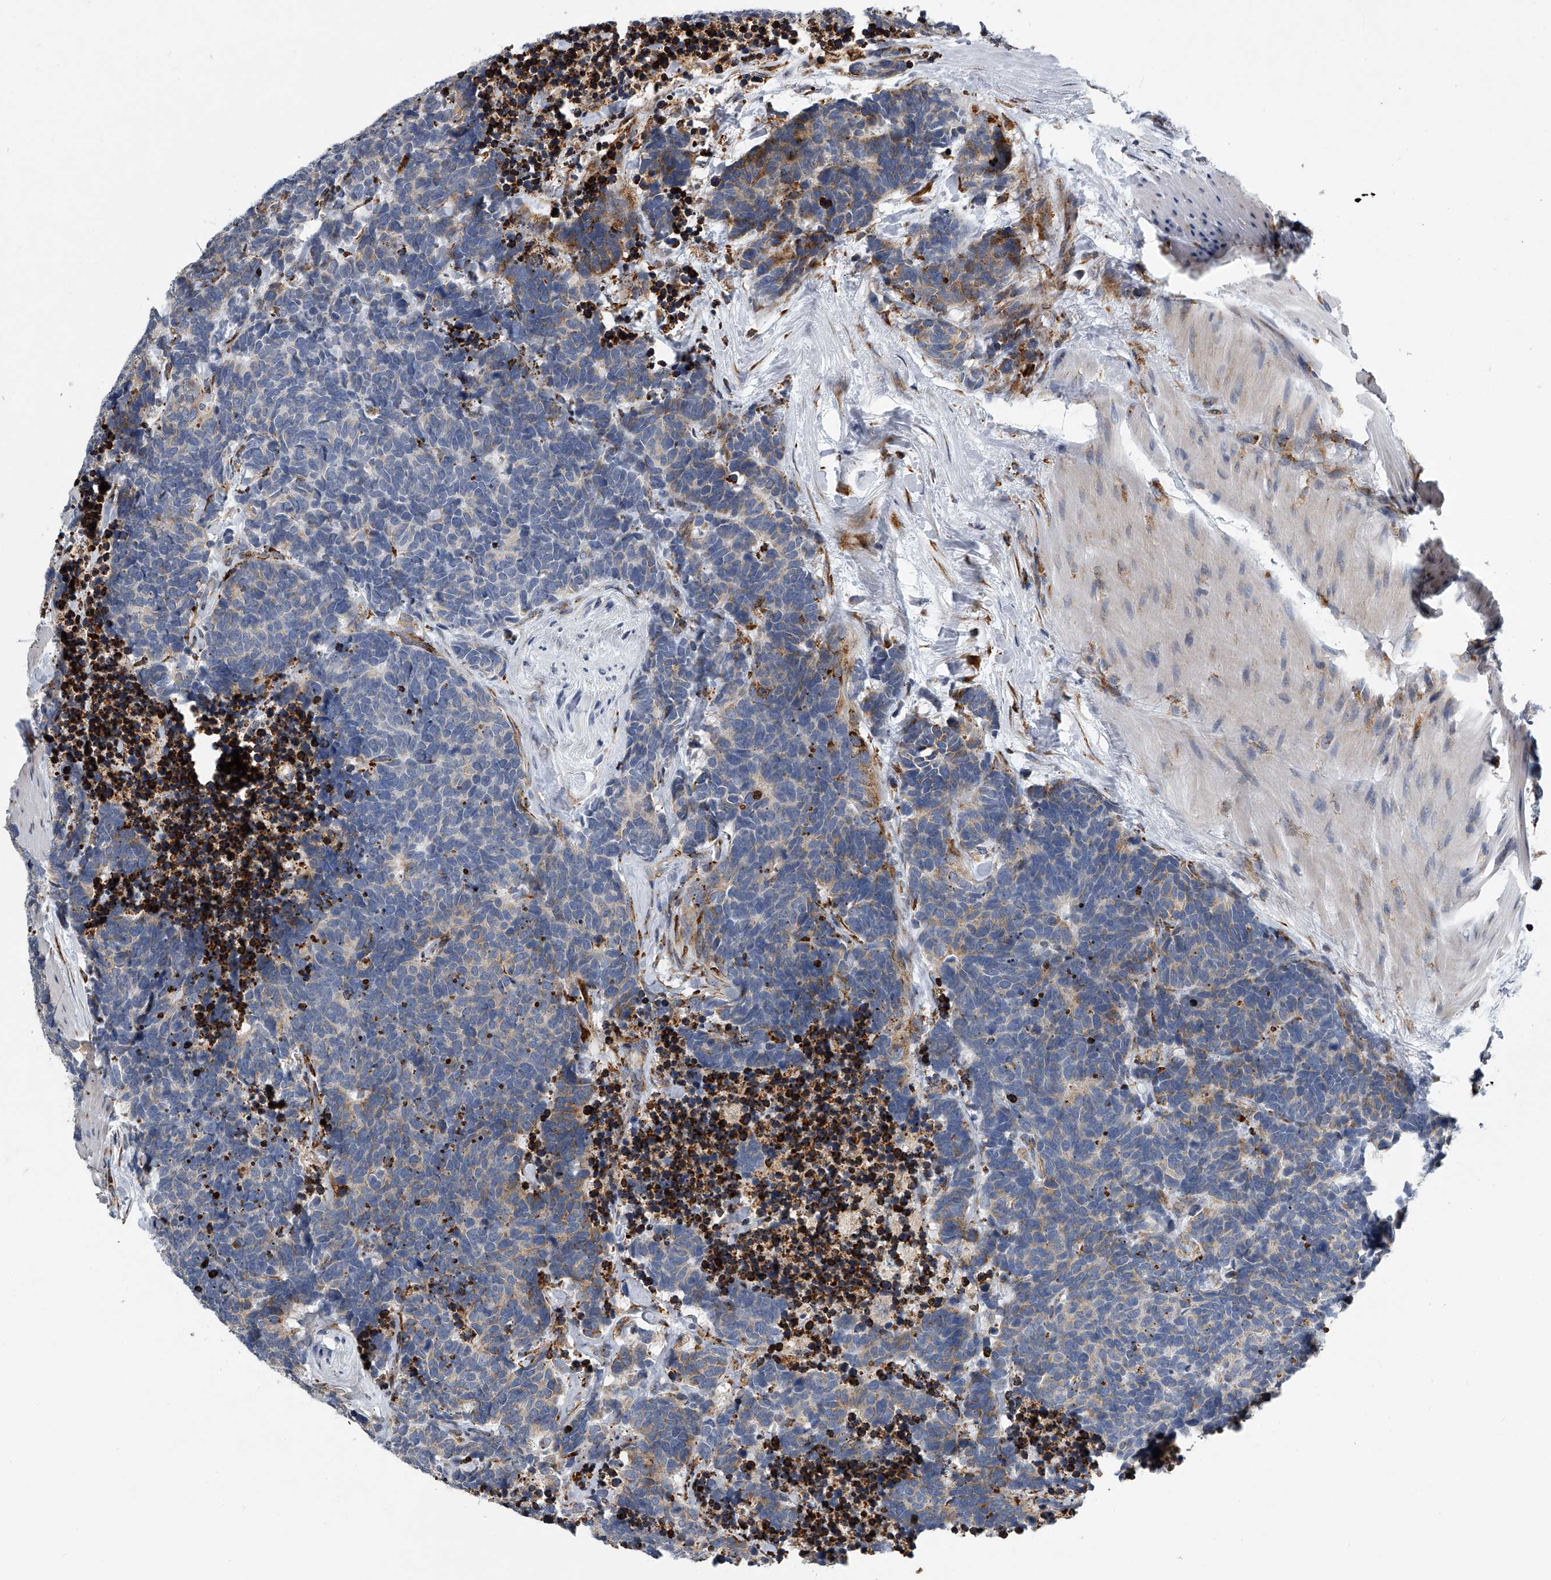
{"staining": {"intensity": "weak", "quantity": "<25%", "location": "cytoplasmic/membranous"}, "tissue": "carcinoid", "cell_type": "Tumor cells", "image_type": "cancer", "snomed": [{"axis": "morphology", "description": "Carcinoma, NOS"}, {"axis": "morphology", "description": "Carcinoid, malignant, NOS"}, {"axis": "topography", "description": "Urinary bladder"}], "caption": "A histopathology image of human carcinoid (malignant) is negative for staining in tumor cells. Nuclei are stained in blue.", "gene": "TMEM63C", "patient": {"sex": "male", "age": 57}}